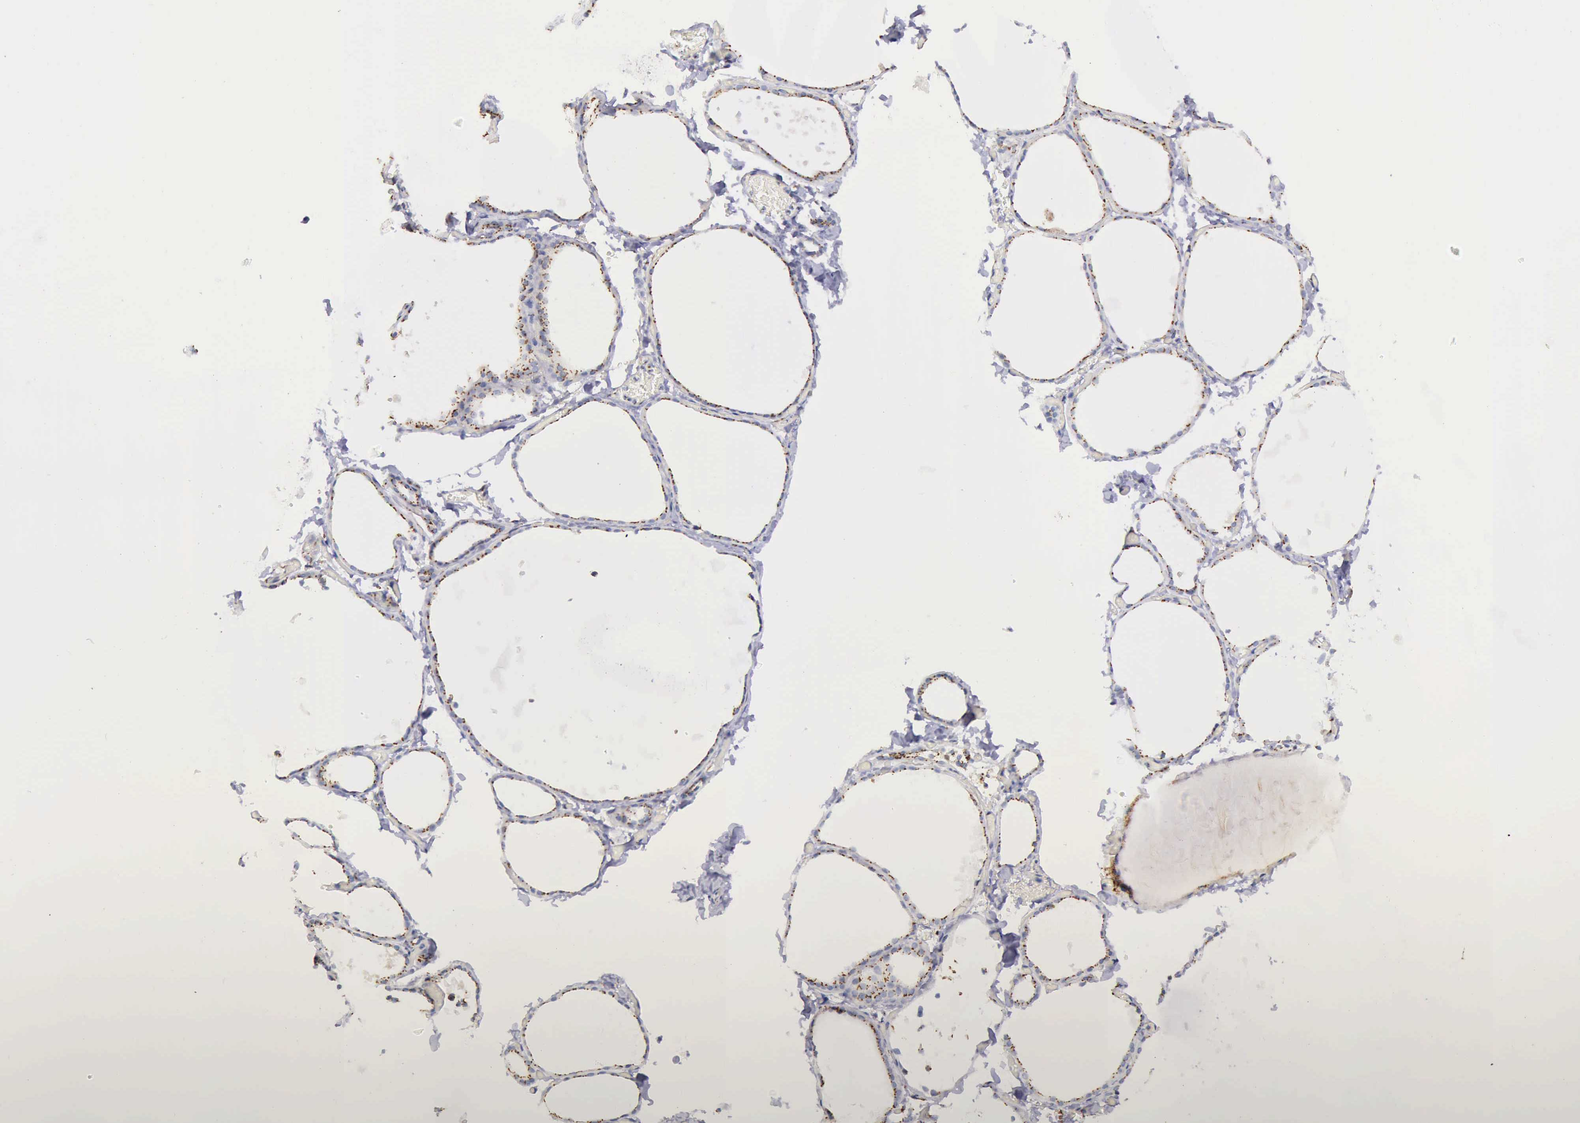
{"staining": {"intensity": "strong", "quantity": ">75%", "location": "cytoplasmic/membranous"}, "tissue": "thyroid gland", "cell_type": "Glandular cells", "image_type": "normal", "snomed": [{"axis": "morphology", "description": "Normal tissue, NOS"}, {"axis": "topography", "description": "Thyroid gland"}], "caption": "A brown stain labels strong cytoplasmic/membranous positivity of a protein in glandular cells of unremarkable thyroid gland. (IHC, brightfield microscopy, high magnification).", "gene": "GOLGA5", "patient": {"sex": "female", "age": 22}}